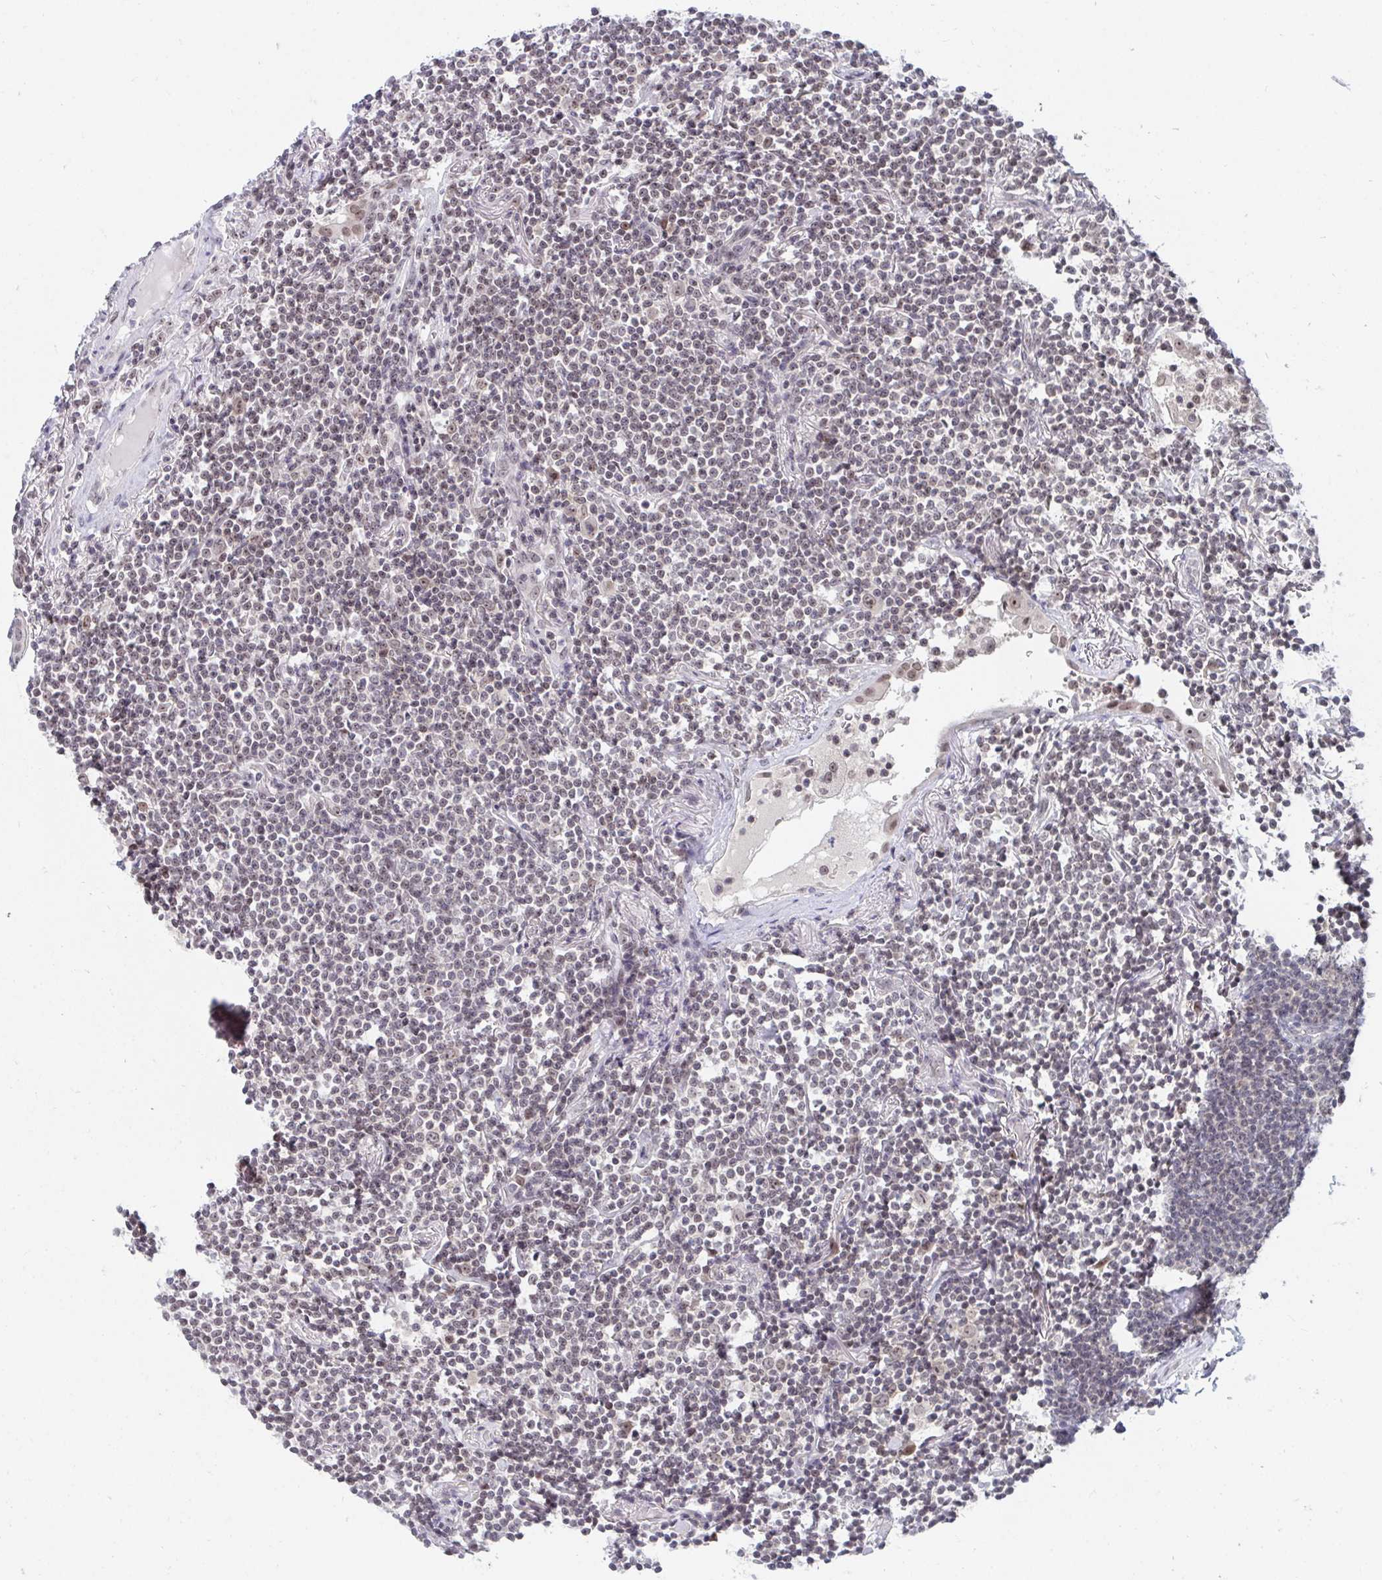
{"staining": {"intensity": "negative", "quantity": "none", "location": "none"}, "tissue": "lymphoma", "cell_type": "Tumor cells", "image_type": "cancer", "snomed": [{"axis": "morphology", "description": "Malignant lymphoma, non-Hodgkin's type, Low grade"}, {"axis": "topography", "description": "Lung"}], "caption": "Tumor cells show no significant protein positivity in lymphoma.", "gene": "TRIP12", "patient": {"sex": "female", "age": 71}}